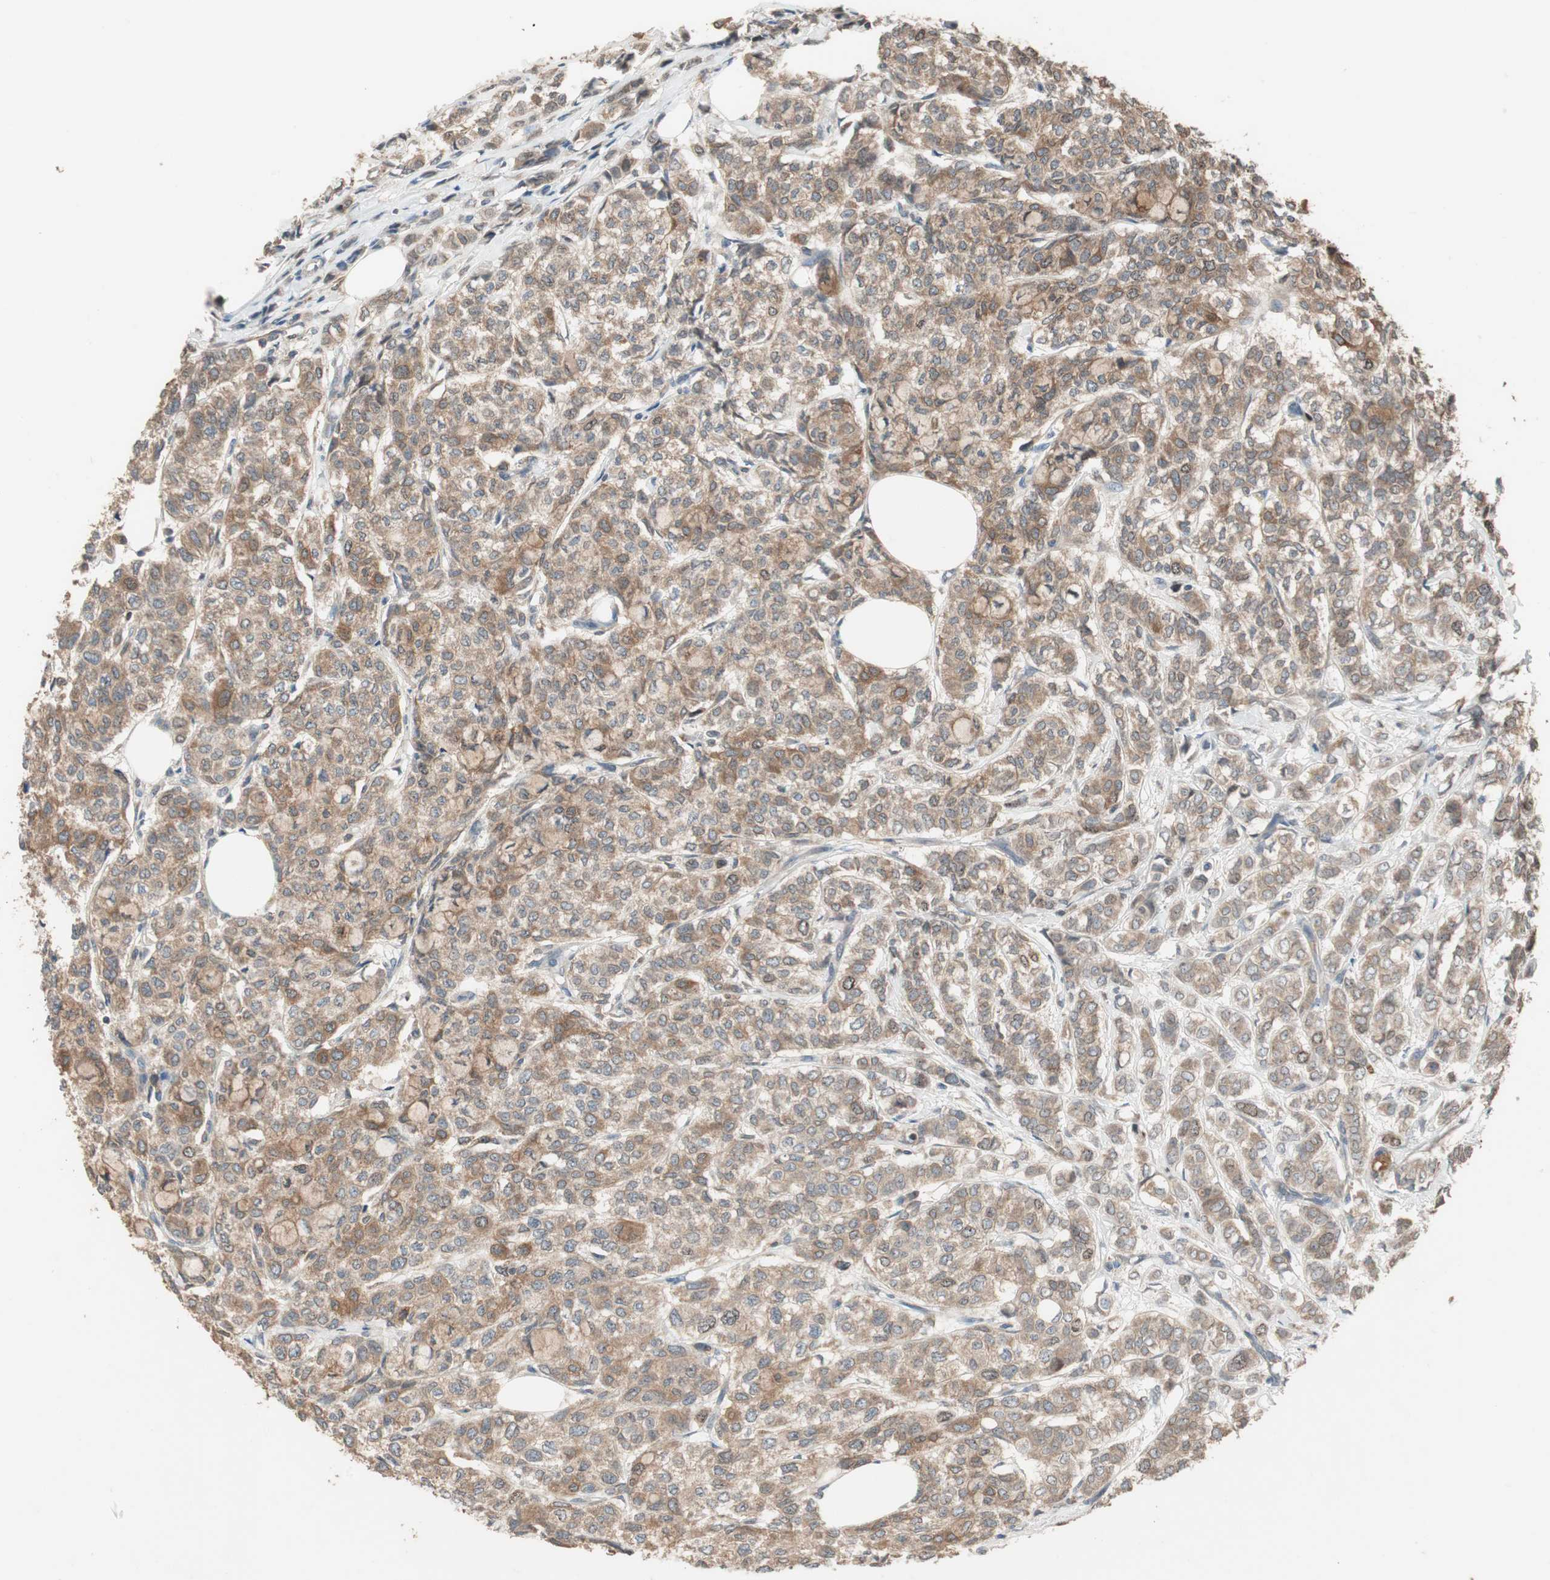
{"staining": {"intensity": "weak", "quantity": ">75%", "location": "cytoplasmic/membranous"}, "tissue": "breast cancer", "cell_type": "Tumor cells", "image_type": "cancer", "snomed": [{"axis": "morphology", "description": "Lobular carcinoma"}, {"axis": "topography", "description": "Breast"}], "caption": "Immunohistochemistry (IHC) histopathology image of neoplastic tissue: human breast lobular carcinoma stained using IHC demonstrates low levels of weak protein expression localized specifically in the cytoplasmic/membranous of tumor cells, appearing as a cytoplasmic/membranous brown color.", "gene": "ATP6AP2", "patient": {"sex": "female", "age": 60}}